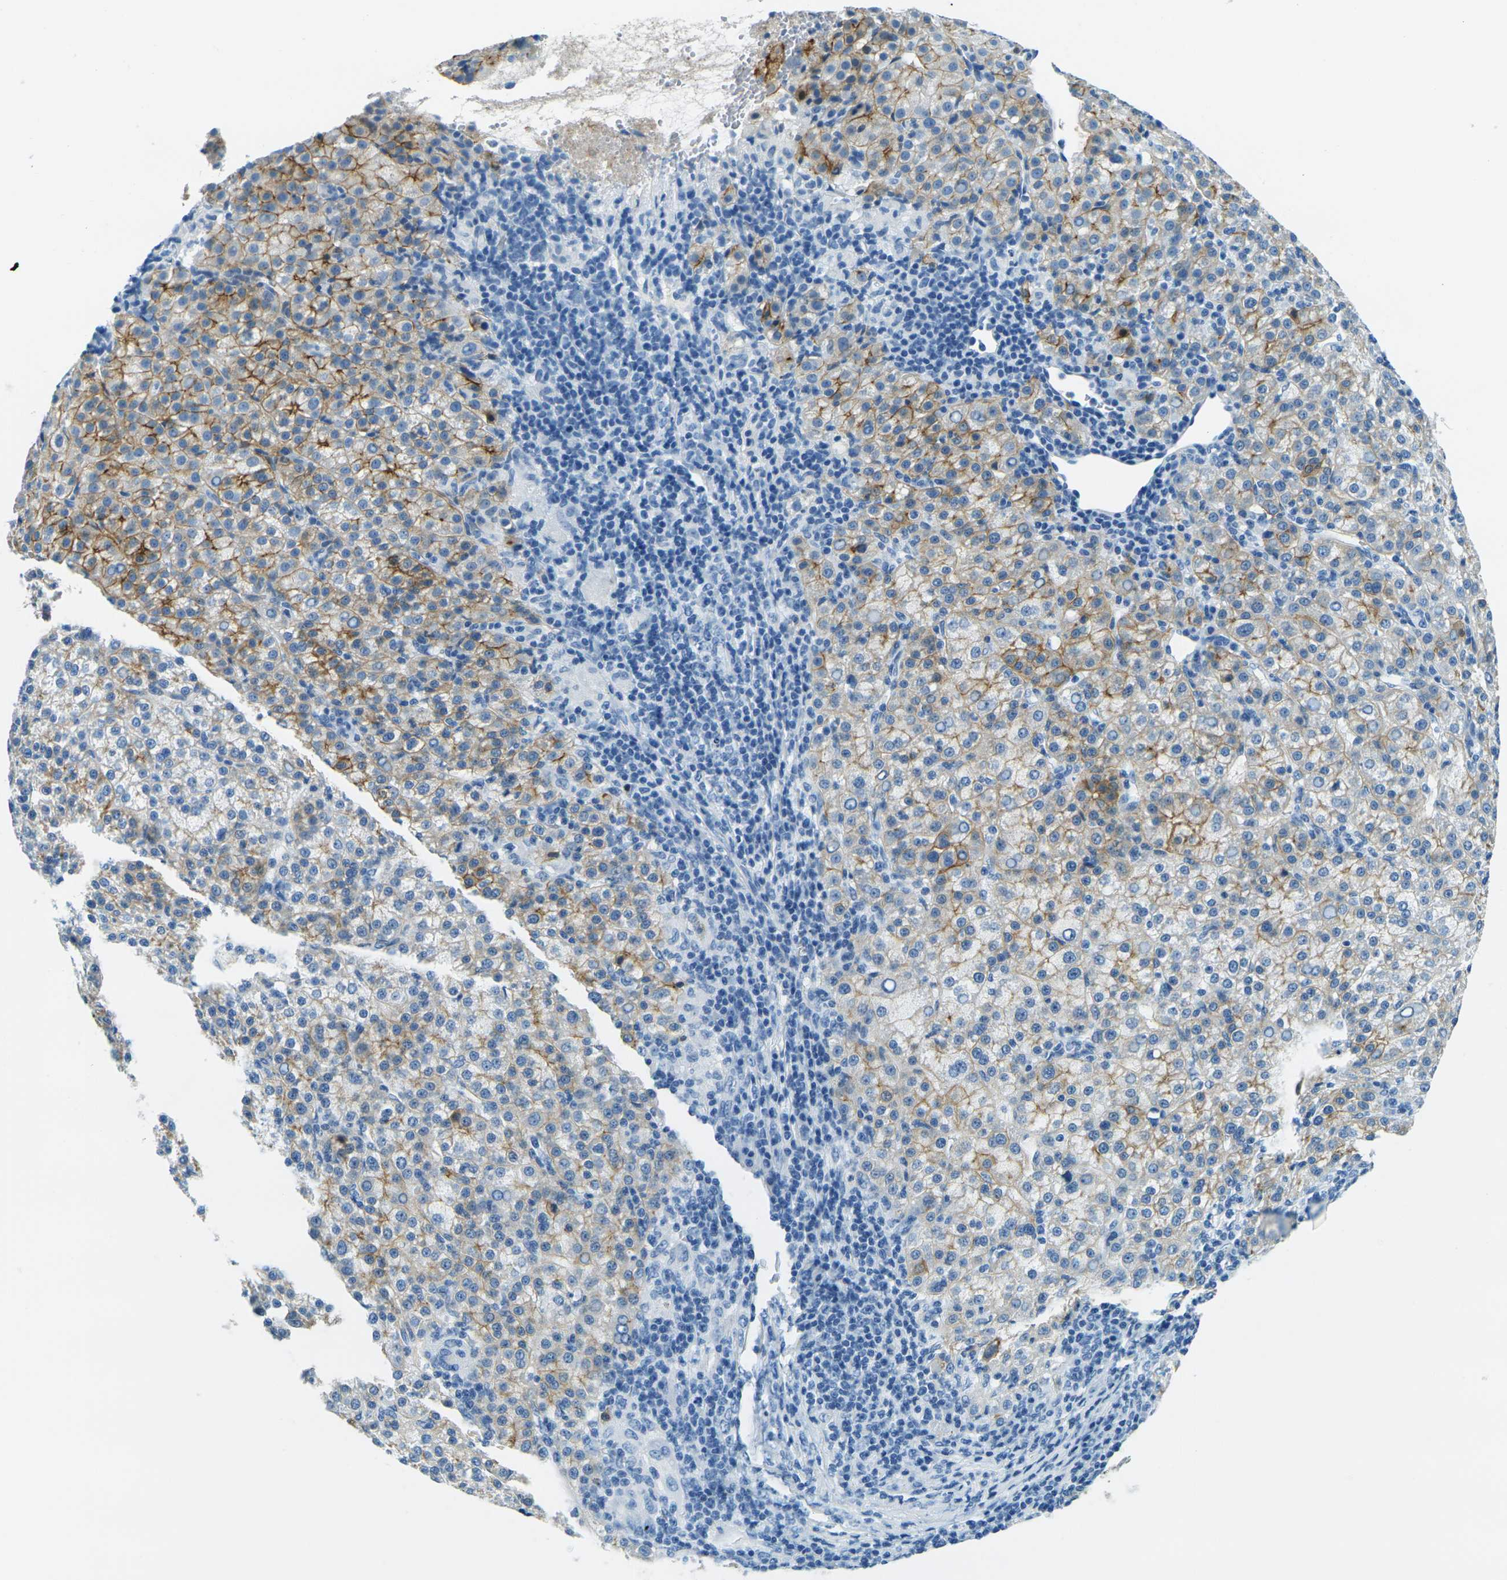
{"staining": {"intensity": "moderate", "quantity": "25%-75%", "location": "cytoplasmic/membranous"}, "tissue": "liver cancer", "cell_type": "Tumor cells", "image_type": "cancer", "snomed": [{"axis": "morphology", "description": "Carcinoma, Hepatocellular, NOS"}, {"axis": "topography", "description": "Liver"}], "caption": "Moderate cytoplasmic/membranous expression is seen in about 25%-75% of tumor cells in liver hepatocellular carcinoma.", "gene": "OCLN", "patient": {"sex": "female", "age": 58}}